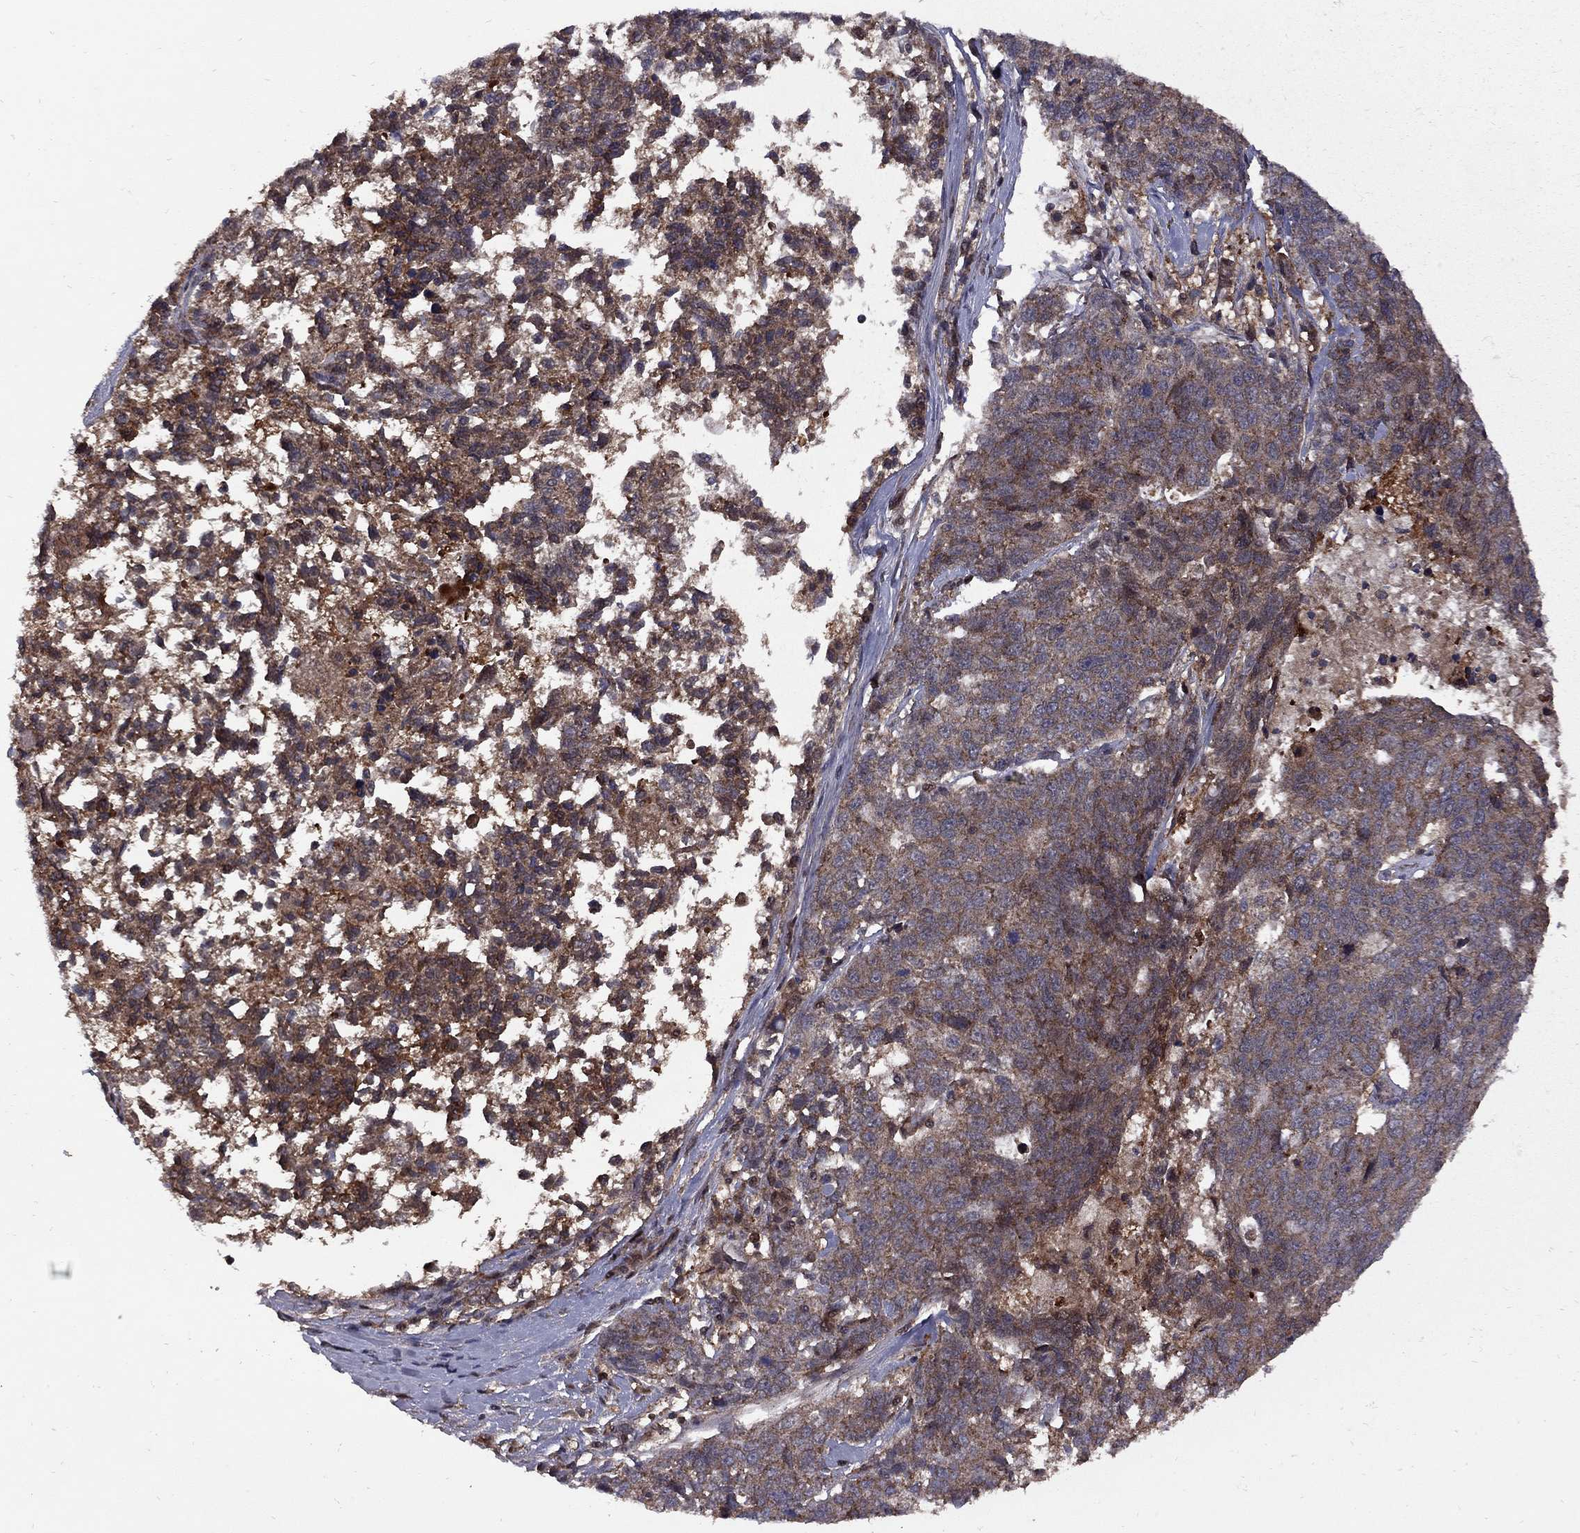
{"staining": {"intensity": "moderate", "quantity": ">75%", "location": "cytoplasmic/membranous"}, "tissue": "ovarian cancer", "cell_type": "Tumor cells", "image_type": "cancer", "snomed": [{"axis": "morphology", "description": "Cystadenocarcinoma, serous, NOS"}, {"axis": "topography", "description": "Ovary"}], "caption": "This micrograph reveals ovarian cancer stained with immunohistochemistry to label a protein in brown. The cytoplasmic/membranous of tumor cells show moderate positivity for the protein. Nuclei are counter-stained blue.", "gene": "IPP", "patient": {"sex": "female", "age": 71}}